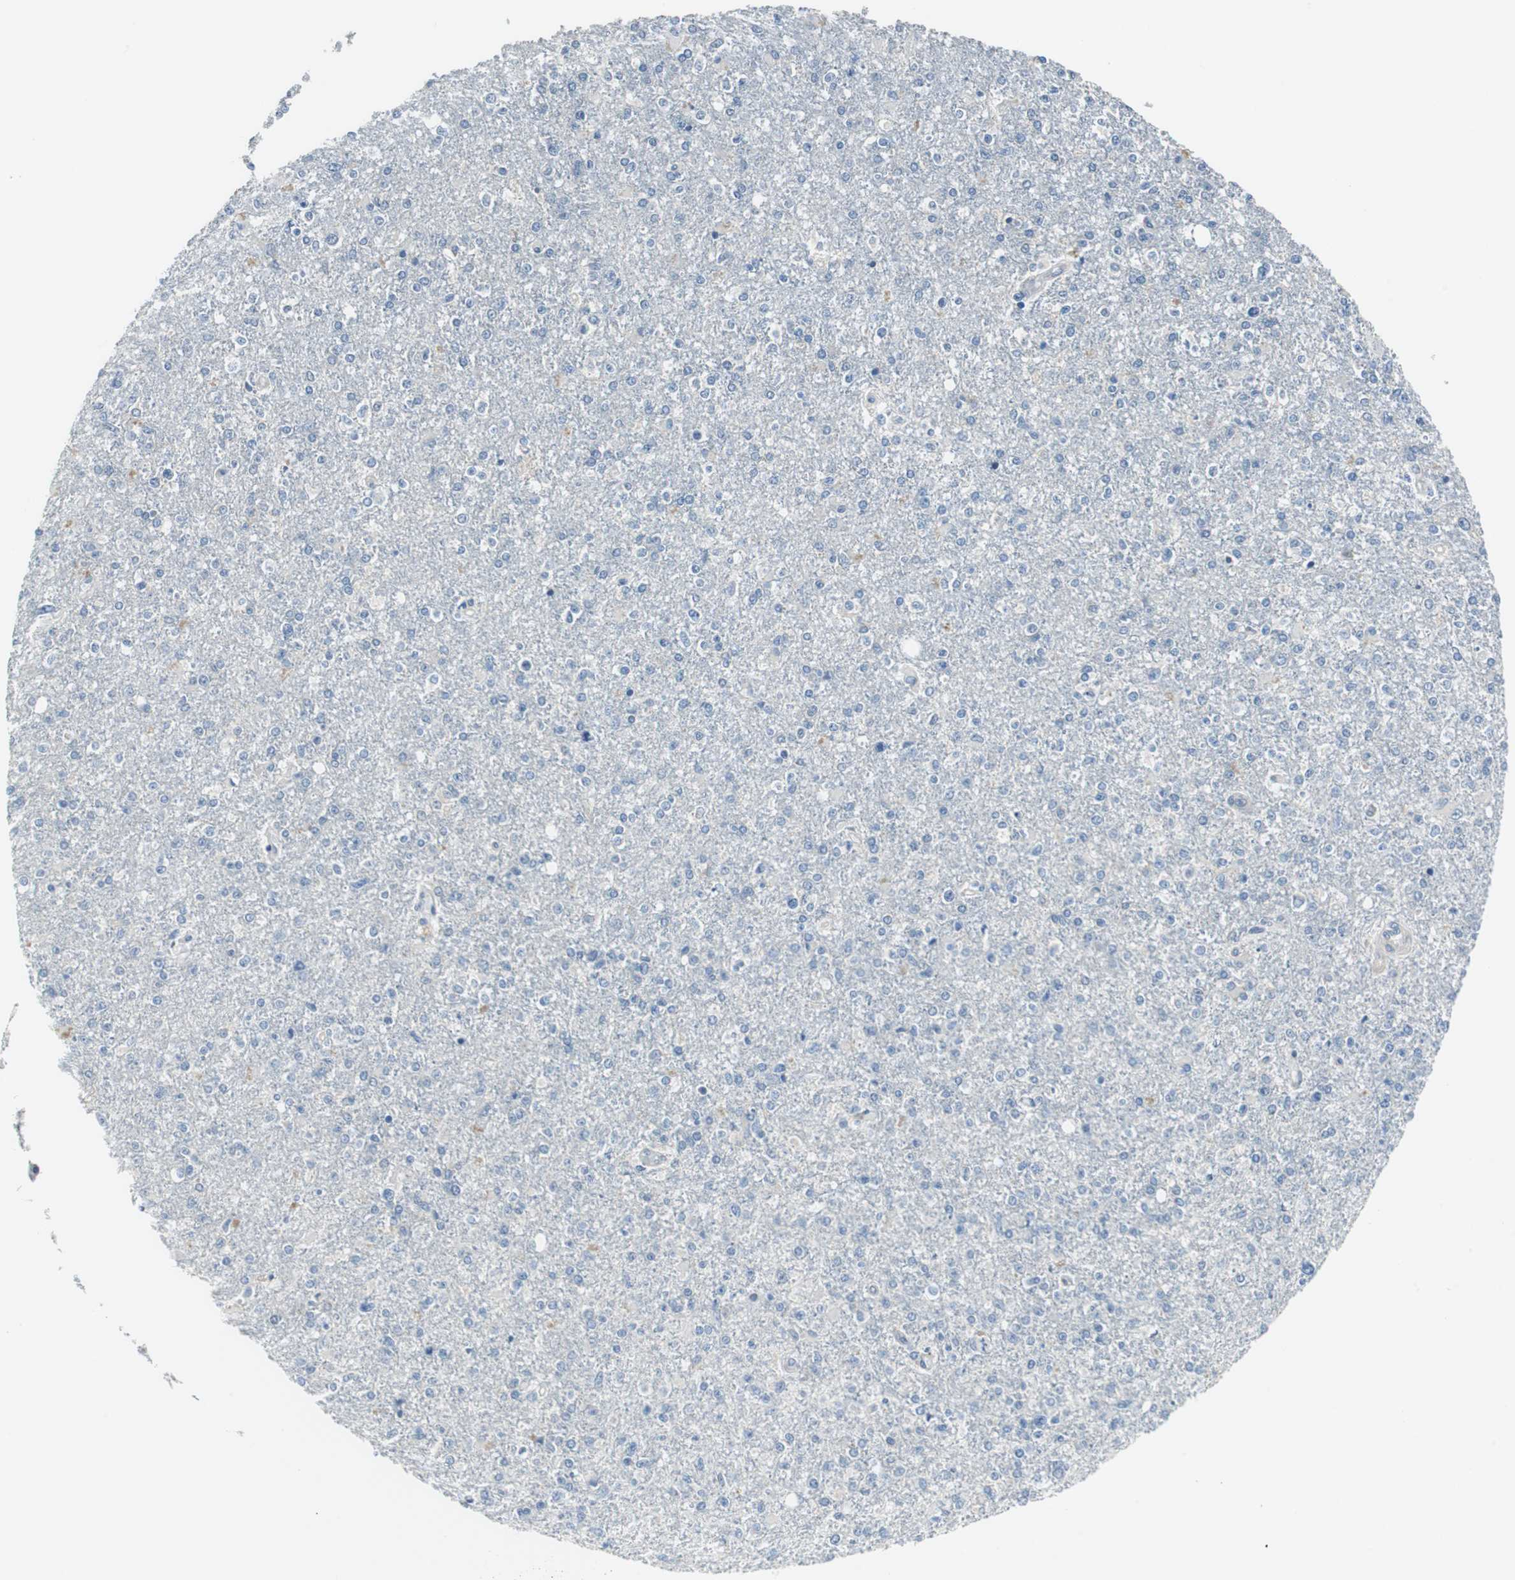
{"staining": {"intensity": "negative", "quantity": "none", "location": "none"}, "tissue": "glioma", "cell_type": "Tumor cells", "image_type": "cancer", "snomed": [{"axis": "morphology", "description": "Glioma, malignant, High grade"}, {"axis": "topography", "description": "Cerebral cortex"}], "caption": "Glioma stained for a protein using immunohistochemistry (IHC) reveals no staining tumor cells.", "gene": "PLAA", "patient": {"sex": "male", "age": 76}}